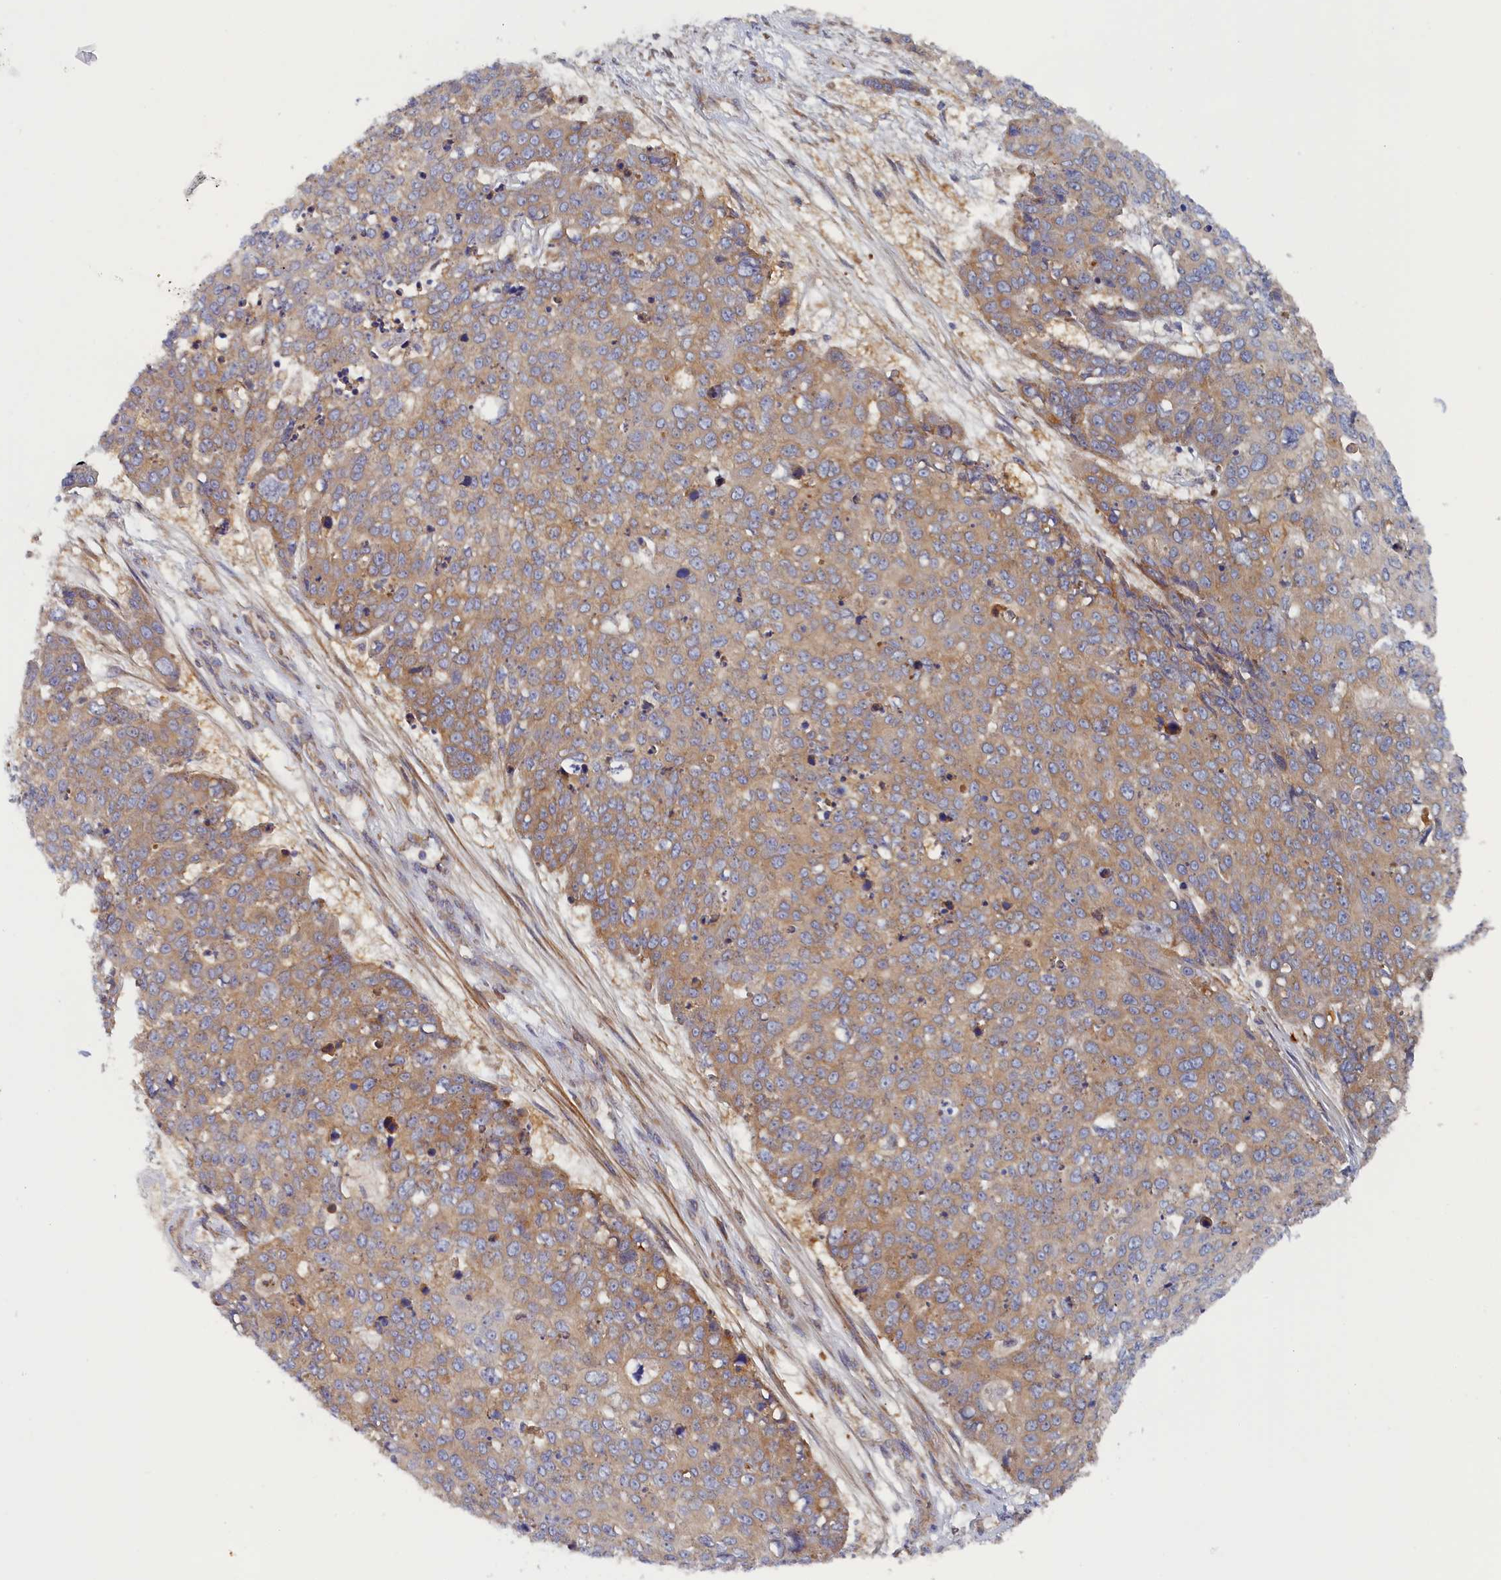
{"staining": {"intensity": "weak", "quantity": "<25%", "location": "cytoplasmic/membranous"}, "tissue": "skin cancer", "cell_type": "Tumor cells", "image_type": "cancer", "snomed": [{"axis": "morphology", "description": "Squamous cell carcinoma, NOS"}, {"axis": "topography", "description": "Skin"}], "caption": "High magnification brightfield microscopy of skin cancer stained with DAB (brown) and counterstained with hematoxylin (blue): tumor cells show no significant staining.", "gene": "TMEM196", "patient": {"sex": "male", "age": 71}}